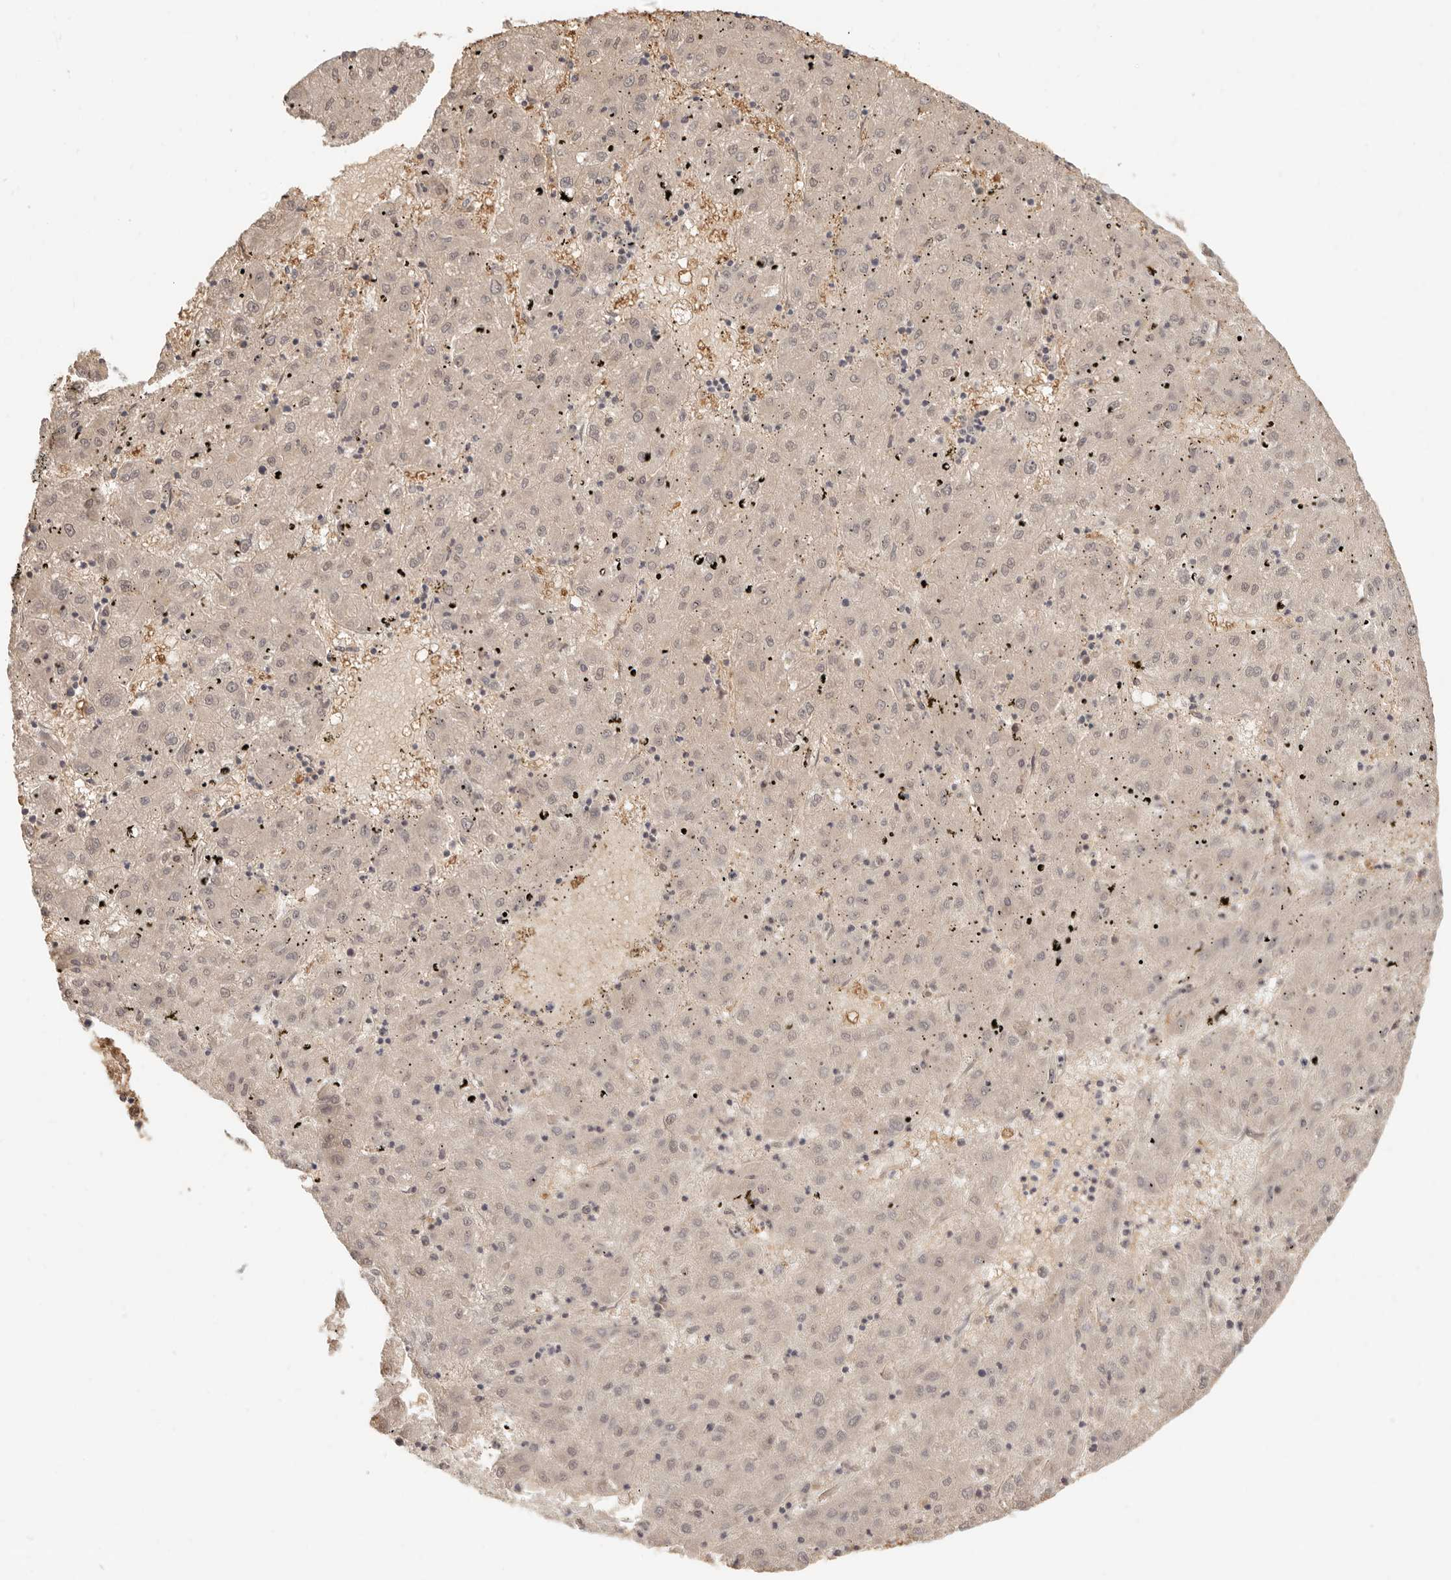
{"staining": {"intensity": "weak", "quantity": "25%-75%", "location": "cytoplasmic/membranous,nuclear"}, "tissue": "liver cancer", "cell_type": "Tumor cells", "image_type": "cancer", "snomed": [{"axis": "morphology", "description": "Carcinoma, Hepatocellular, NOS"}, {"axis": "topography", "description": "Liver"}], "caption": "An image showing weak cytoplasmic/membranous and nuclear staining in approximately 25%-75% of tumor cells in hepatocellular carcinoma (liver), as visualized by brown immunohistochemical staining.", "gene": "FABP1", "patient": {"sex": "male", "age": 72}}